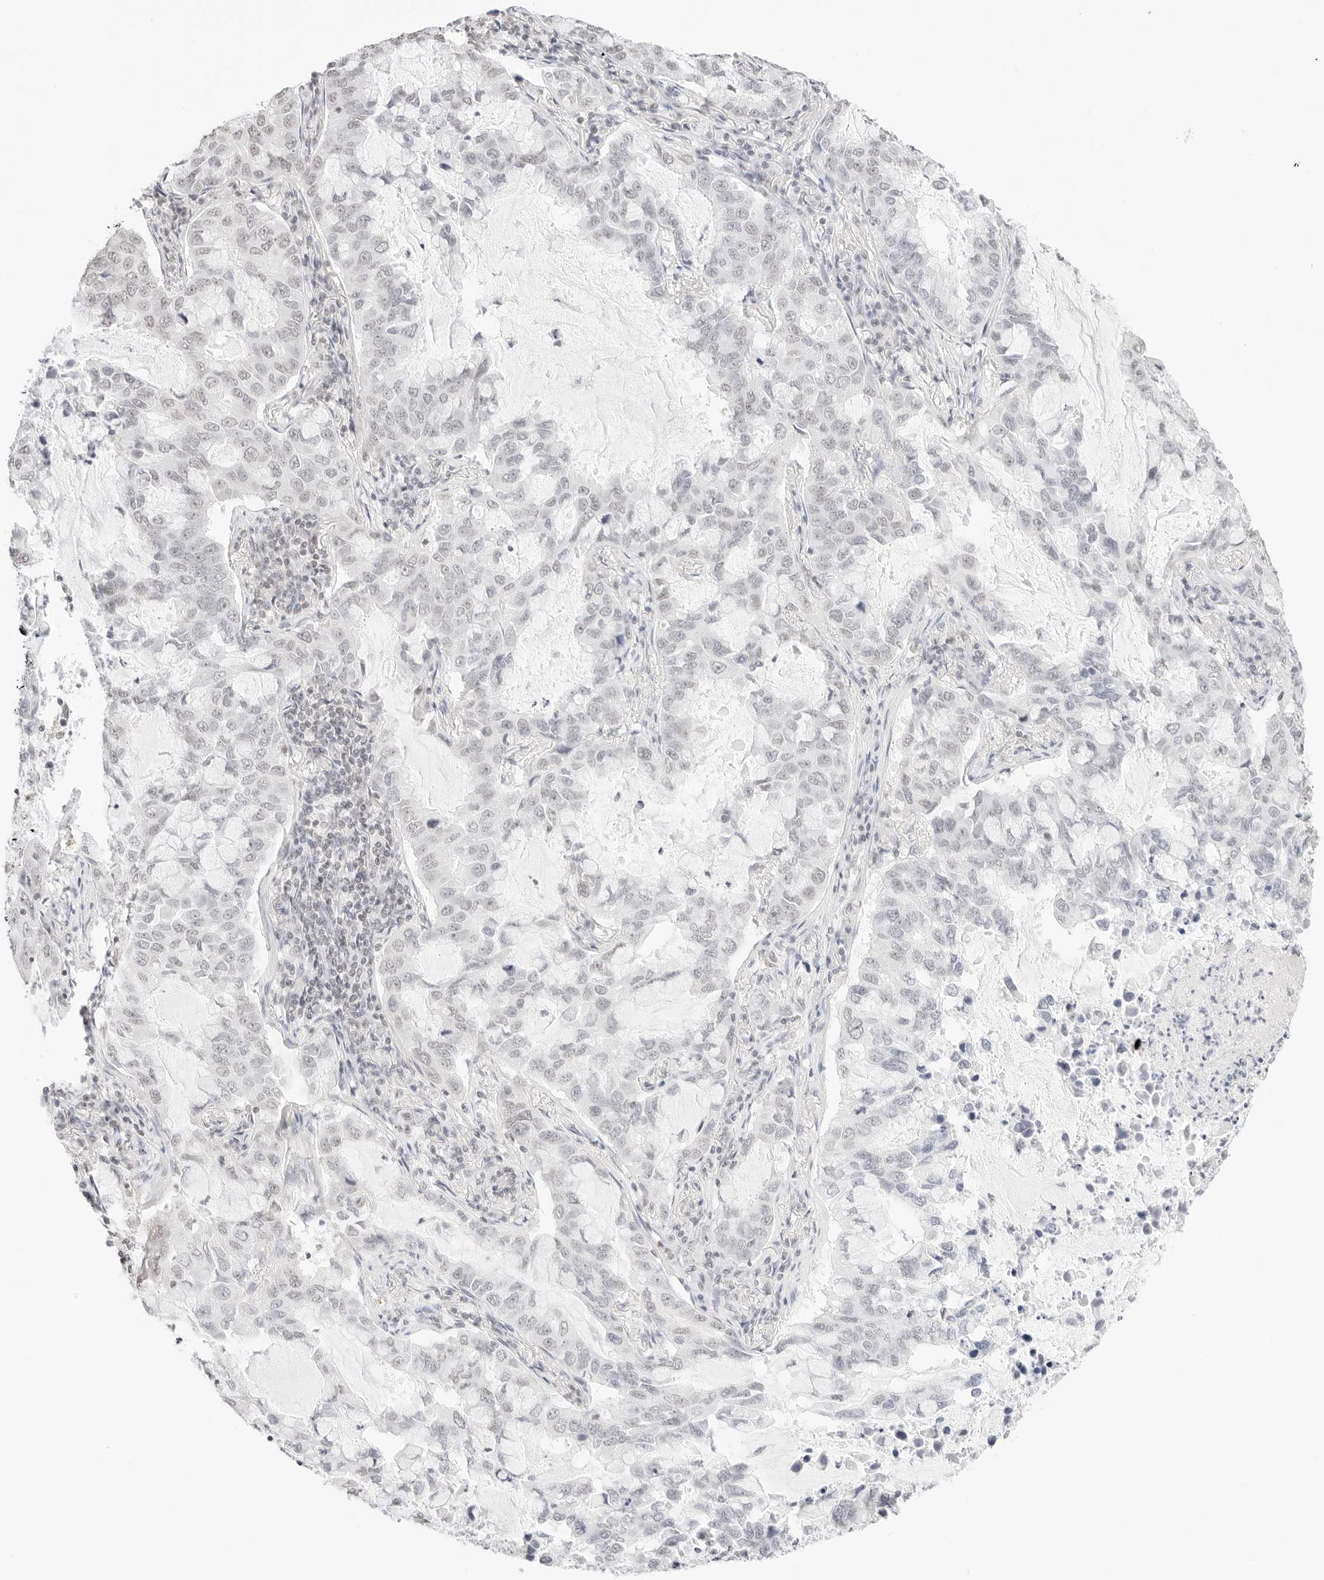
{"staining": {"intensity": "negative", "quantity": "none", "location": "none"}, "tissue": "lung cancer", "cell_type": "Tumor cells", "image_type": "cancer", "snomed": [{"axis": "morphology", "description": "Adenocarcinoma, NOS"}, {"axis": "topography", "description": "Lung"}], "caption": "An immunohistochemistry (IHC) histopathology image of adenocarcinoma (lung) is shown. There is no staining in tumor cells of adenocarcinoma (lung).", "gene": "FBLN5", "patient": {"sex": "male", "age": 64}}